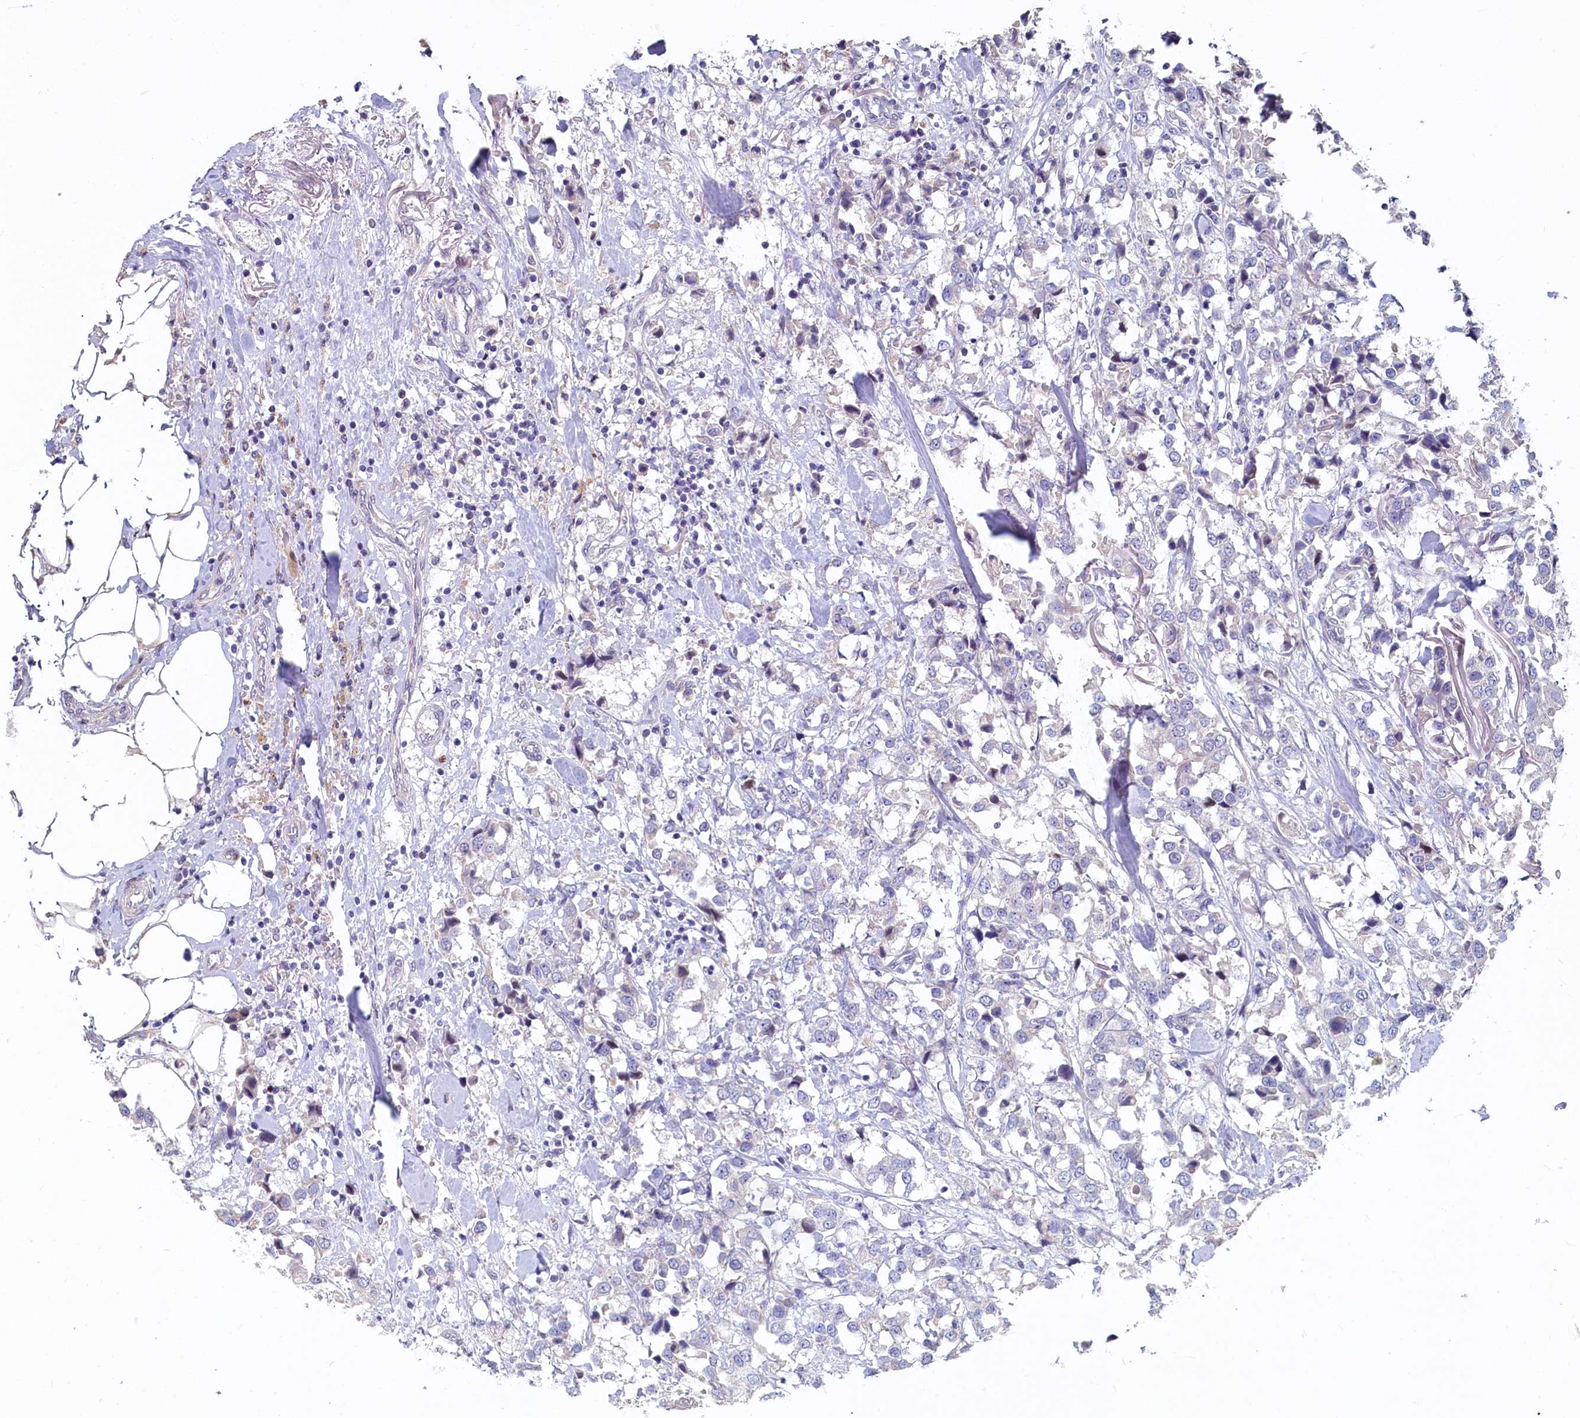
{"staining": {"intensity": "negative", "quantity": "none", "location": "none"}, "tissue": "breast cancer", "cell_type": "Tumor cells", "image_type": "cancer", "snomed": [{"axis": "morphology", "description": "Duct carcinoma"}, {"axis": "topography", "description": "Breast"}], "caption": "This micrograph is of breast infiltrating ductal carcinoma stained with immunohistochemistry to label a protein in brown with the nuclei are counter-stained blue. There is no expression in tumor cells.", "gene": "ASXL3", "patient": {"sex": "female", "age": 80}}